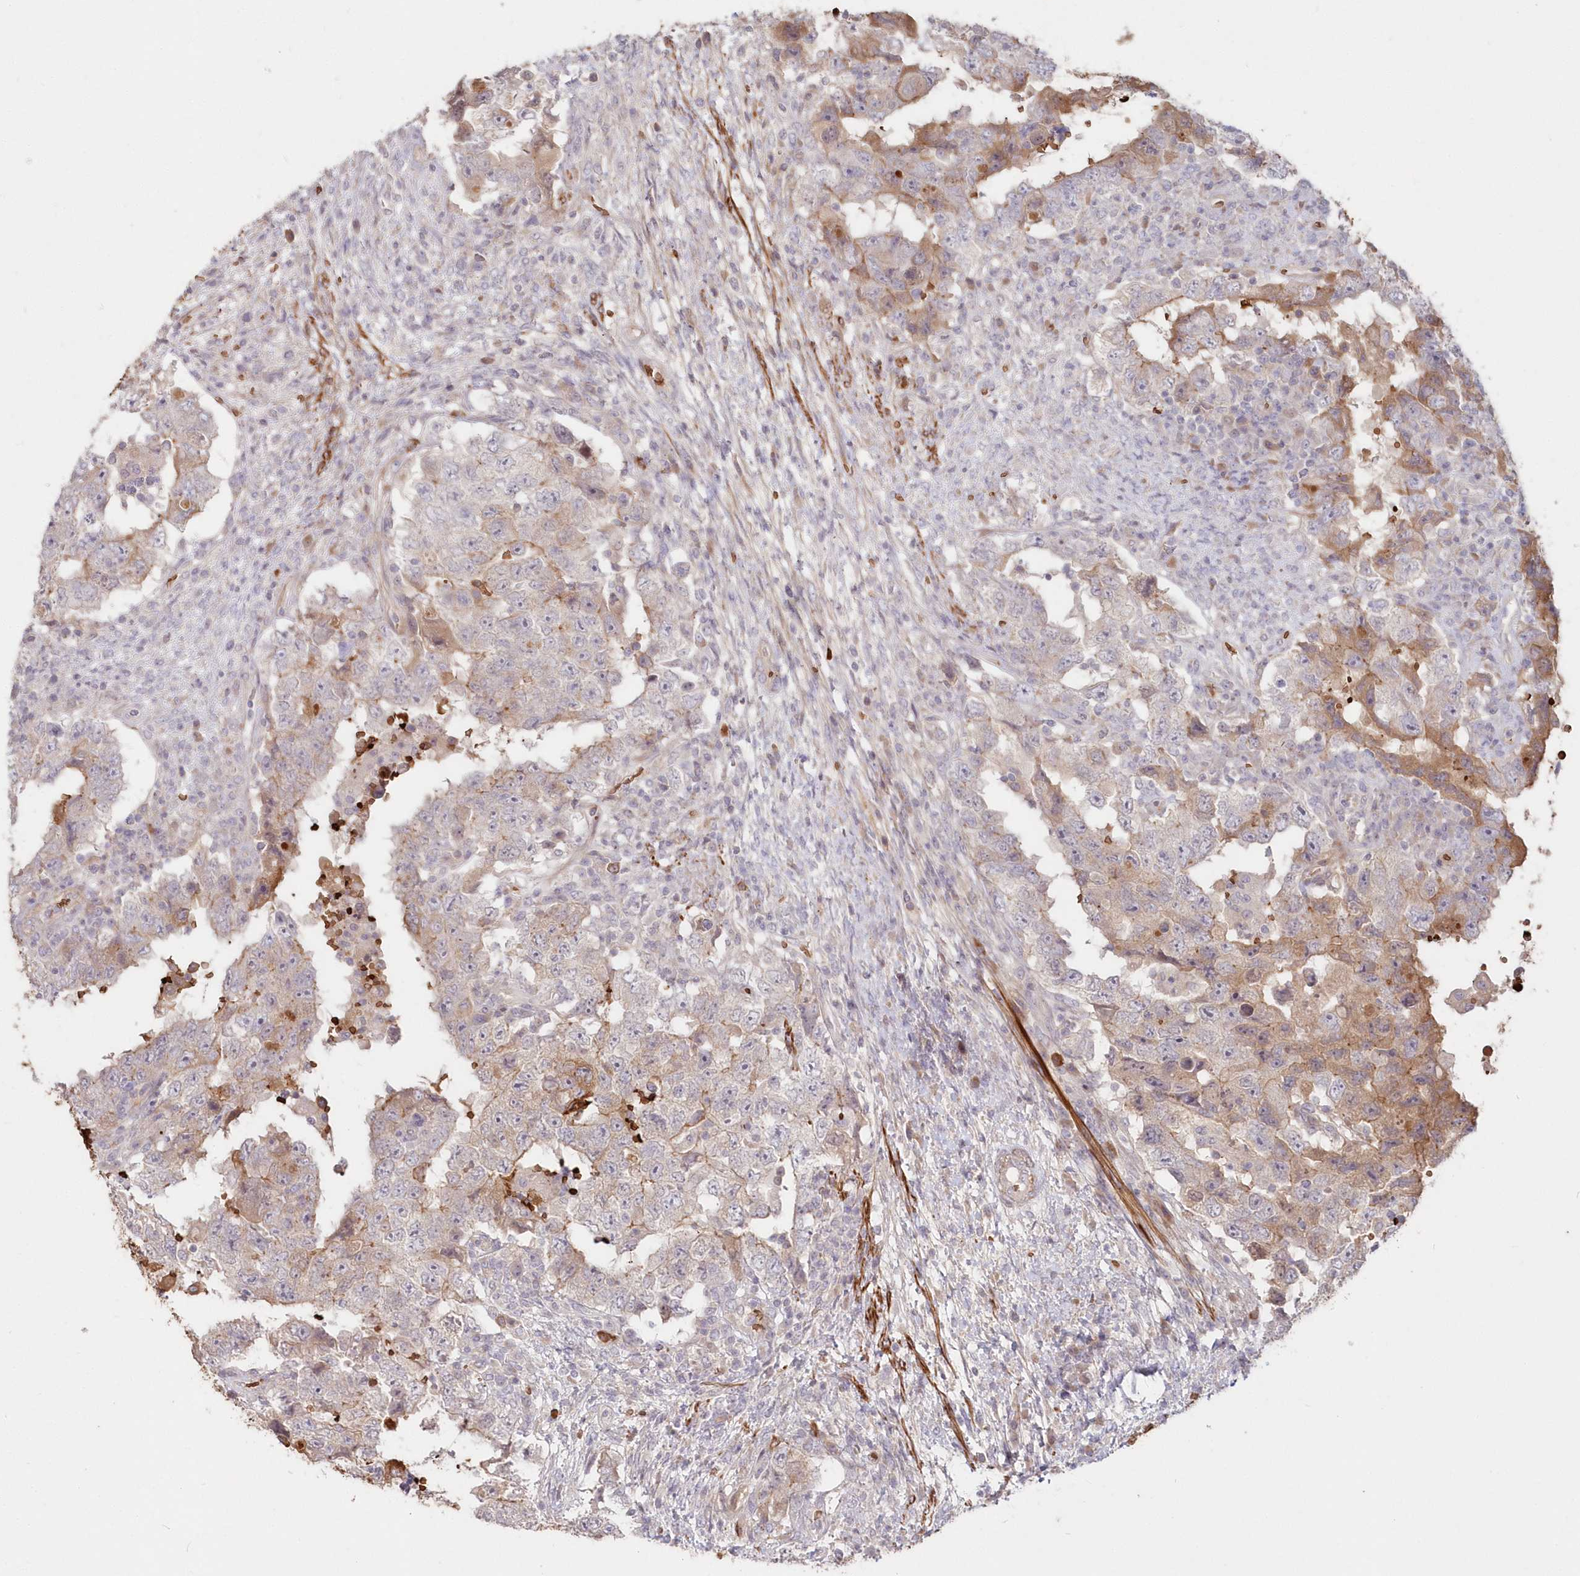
{"staining": {"intensity": "weak", "quantity": "<25%", "location": "cytoplasmic/membranous"}, "tissue": "testis cancer", "cell_type": "Tumor cells", "image_type": "cancer", "snomed": [{"axis": "morphology", "description": "Carcinoma, Embryonal, NOS"}, {"axis": "topography", "description": "Testis"}], "caption": "Embryonal carcinoma (testis) was stained to show a protein in brown. There is no significant positivity in tumor cells. (Brightfield microscopy of DAB (3,3'-diaminobenzidine) IHC at high magnification).", "gene": "SERINC1", "patient": {"sex": "male", "age": 26}}